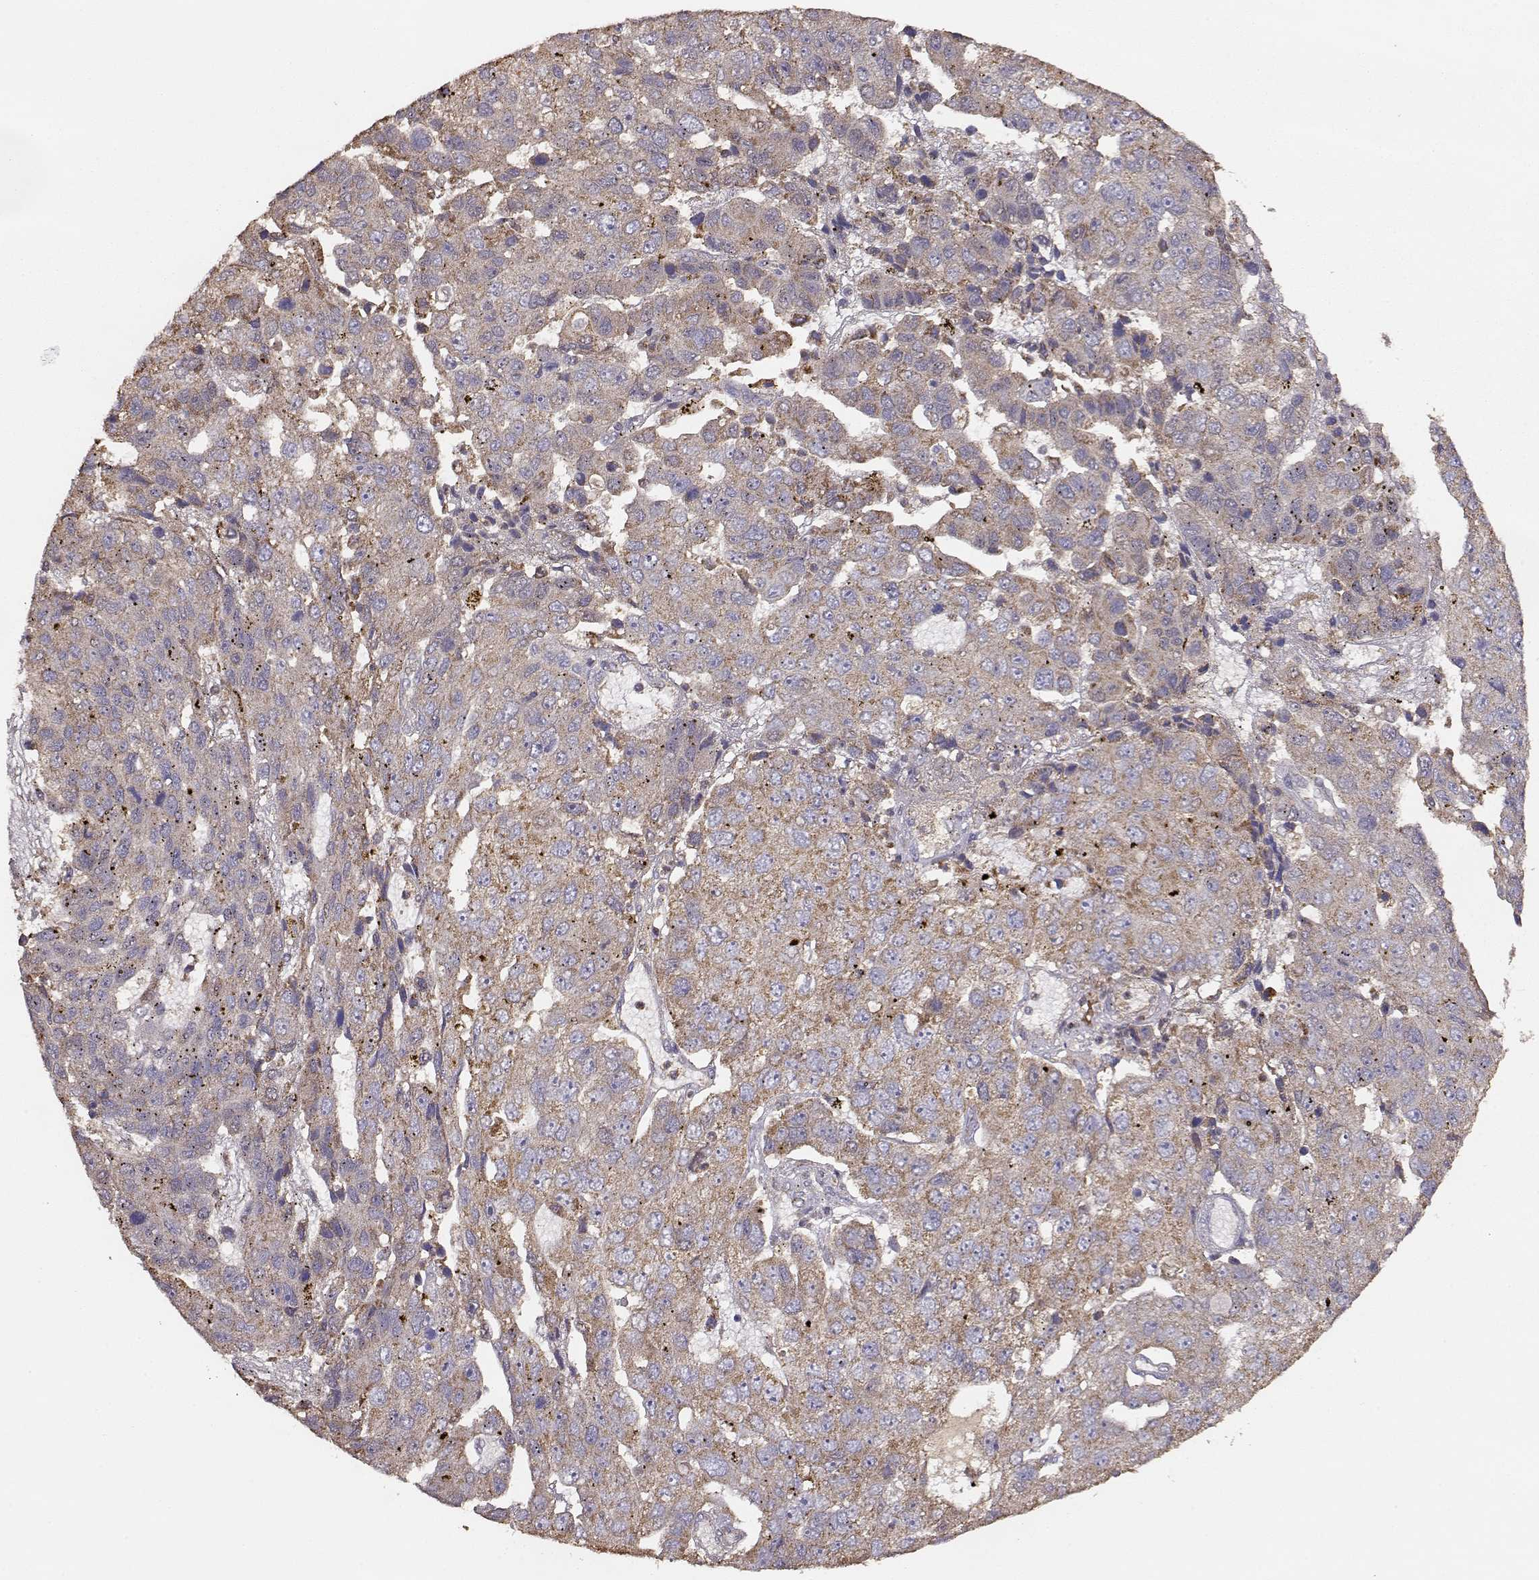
{"staining": {"intensity": "moderate", "quantity": ">75%", "location": "cytoplasmic/membranous"}, "tissue": "pancreatic cancer", "cell_type": "Tumor cells", "image_type": "cancer", "snomed": [{"axis": "morphology", "description": "Adenocarcinoma, NOS"}, {"axis": "topography", "description": "Pancreas"}], "caption": "Protein analysis of pancreatic adenocarcinoma tissue reveals moderate cytoplasmic/membranous staining in about >75% of tumor cells. (DAB (3,3'-diaminobenzidine) IHC with brightfield microscopy, high magnification).", "gene": "TARS3", "patient": {"sex": "female", "age": 61}}